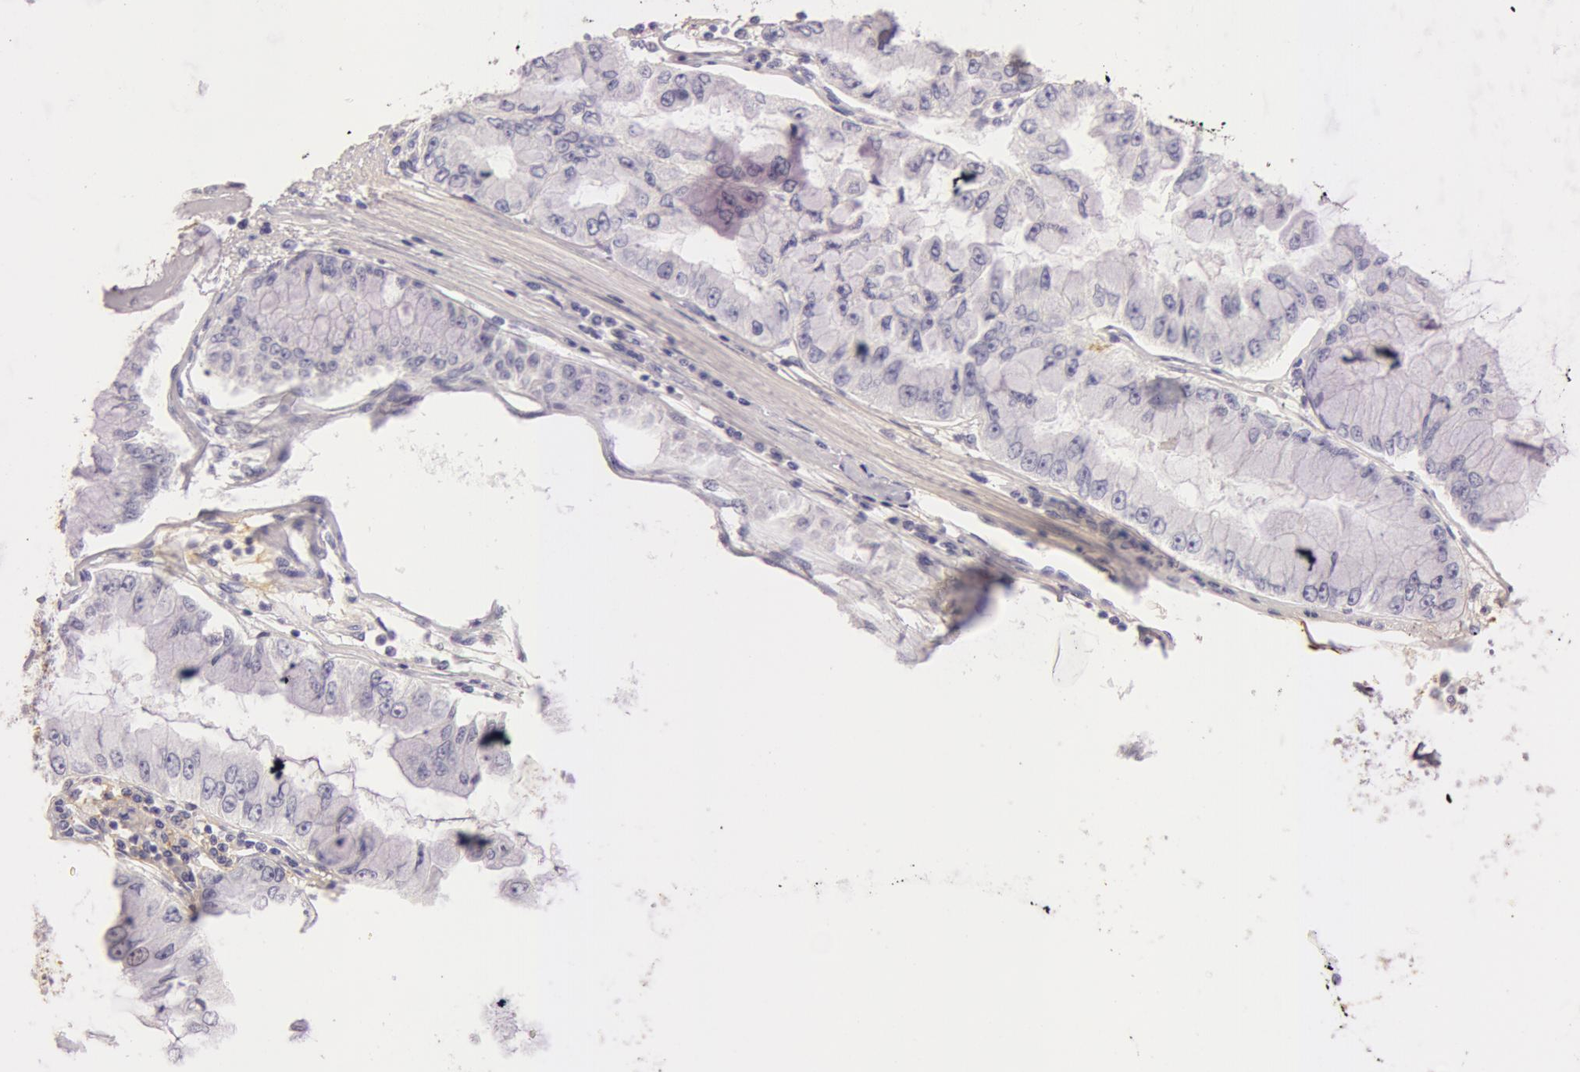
{"staining": {"intensity": "negative", "quantity": "none", "location": "none"}, "tissue": "liver cancer", "cell_type": "Tumor cells", "image_type": "cancer", "snomed": [{"axis": "morphology", "description": "Cholangiocarcinoma"}, {"axis": "topography", "description": "Liver"}], "caption": "This is an immunohistochemistry (IHC) histopathology image of human liver cholangiocarcinoma. There is no positivity in tumor cells.", "gene": "C4BPA", "patient": {"sex": "female", "age": 79}}